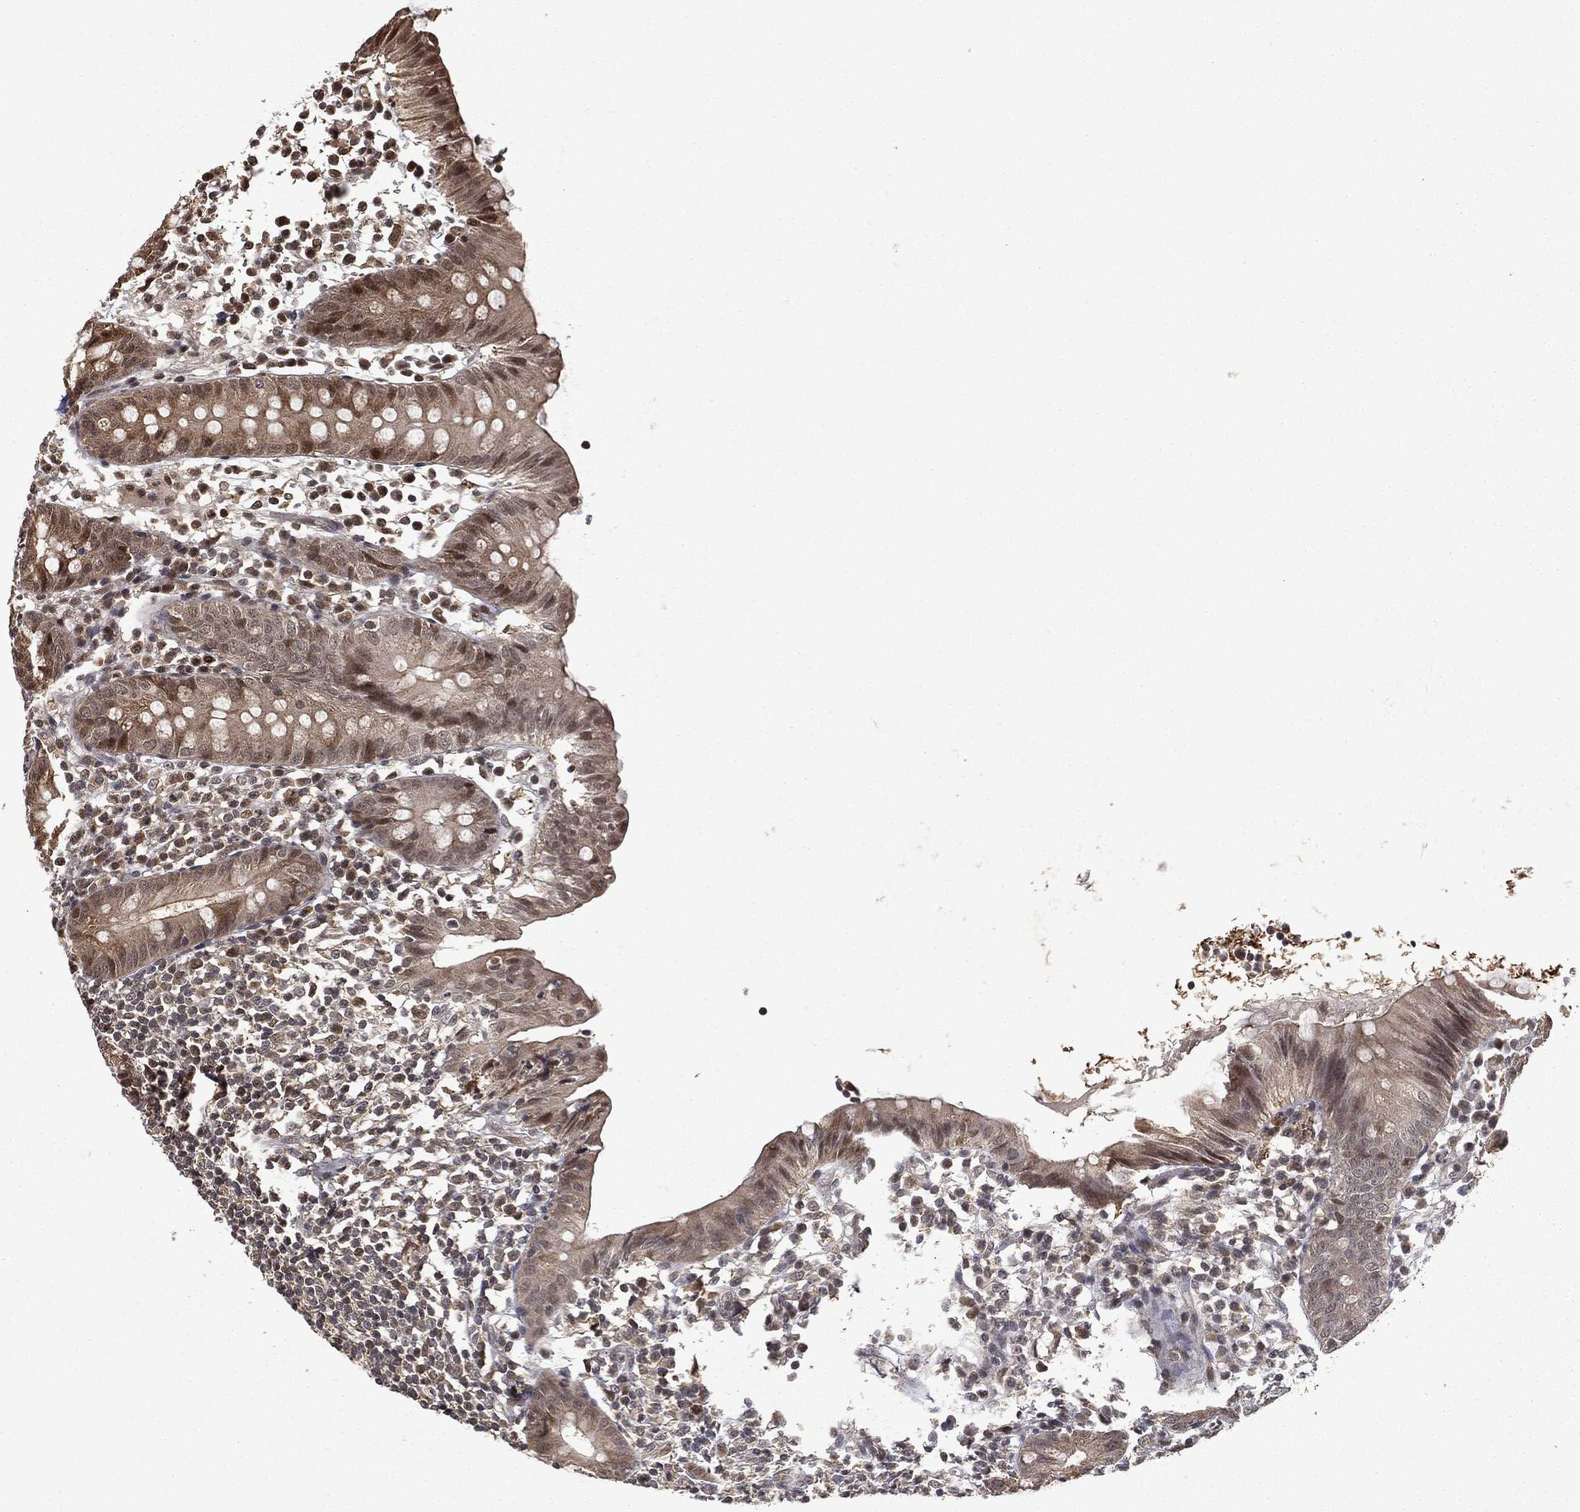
{"staining": {"intensity": "moderate", "quantity": "<25%", "location": "cytoplasmic/membranous,nuclear"}, "tissue": "appendix", "cell_type": "Glandular cells", "image_type": "normal", "snomed": [{"axis": "morphology", "description": "Normal tissue, NOS"}, {"axis": "topography", "description": "Appendix"}], "caption": "Moderate cytoplasmic/membranous,nuclear expression for a protein is appreciated in about <25% of glandular cells of unremarkable appendix using IHC.", "gene": "ZNHIT6", "patient": {"sex": "female", "age": 40}}